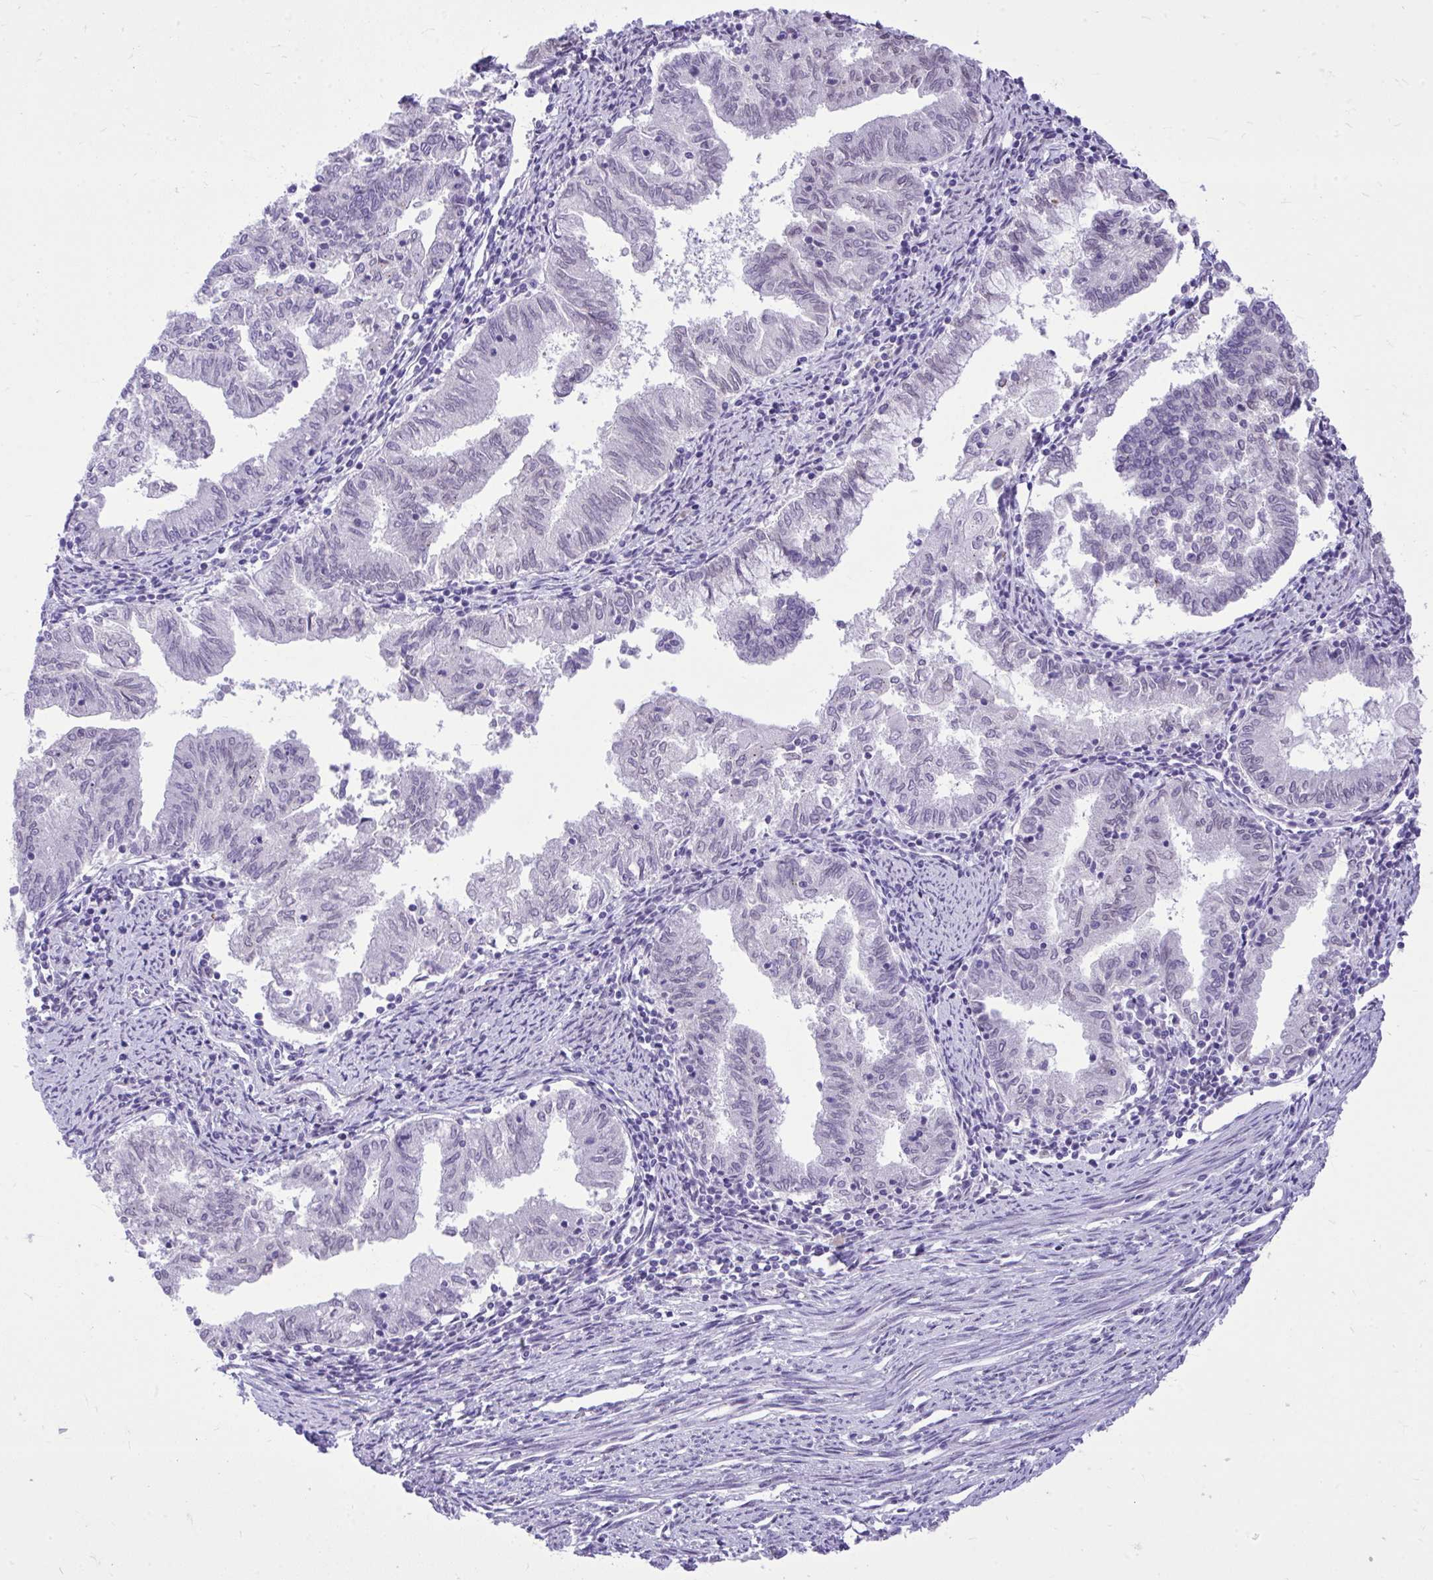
{"staining": {"intensity": "negative", "quantity": "none", "location": "none"}, "tissue": "endometrial cancer", "cell_type": "Tumor cells", "image_type": "cancer", "snomed": [{"axis": "morphology", "description": "Adenocarcinoma, NOS"}, {"axis": "topography", "description": "Endometrium"}], "caption": "Immunohistochemistry (IHC) image of human adenocarcinoma (endometrial) stained for a protein (brown), which reveals no expression in tumor cells.", "gene": "CEACAM18", "patient": {"sex": "female", "age": 79}}